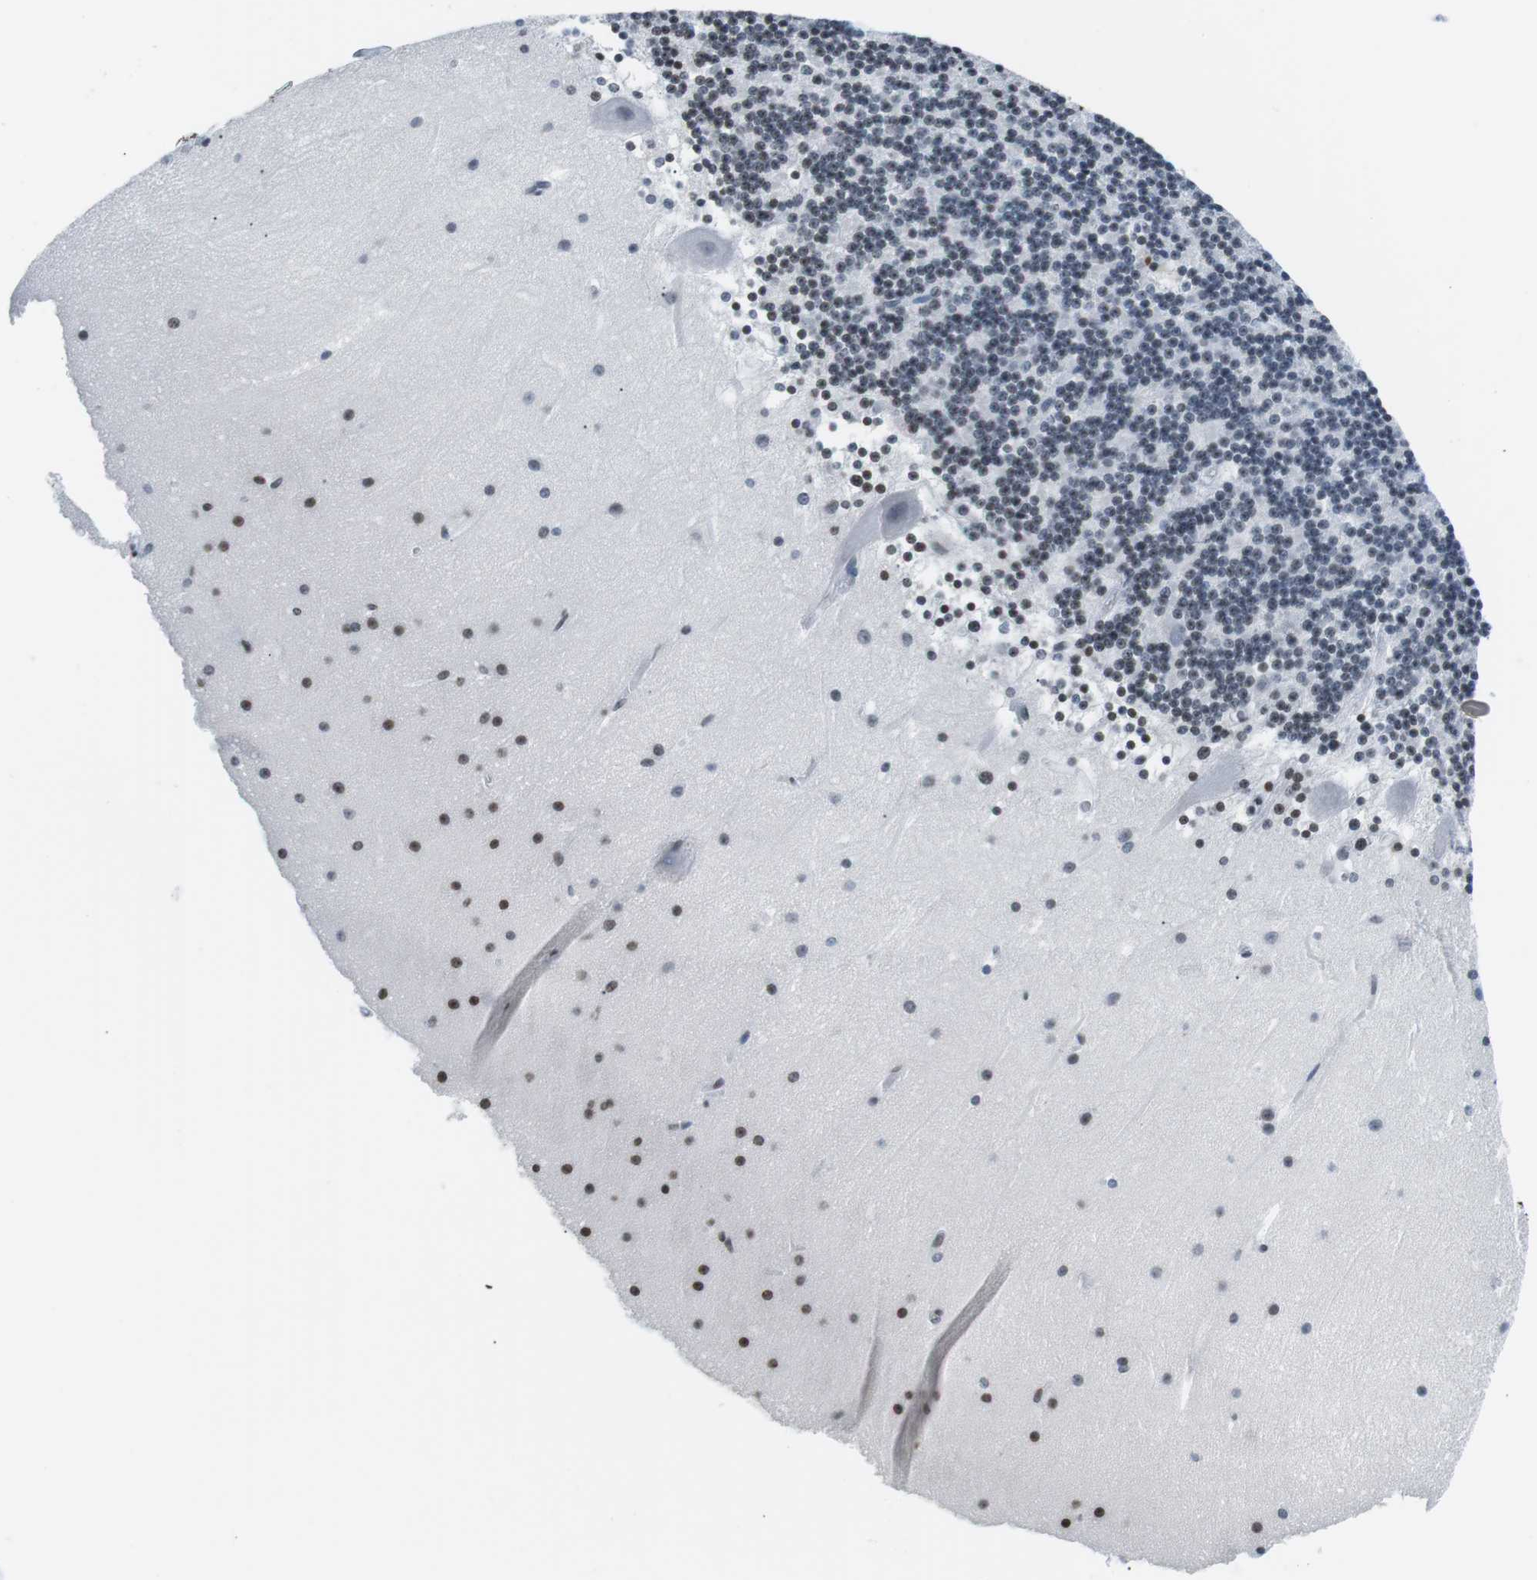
{"staining": {"intensity": "negative", "quantity": "none", "location": "none"}, "tissue": "cerebellum", "cell_type": "Cells in granular layer", "image_type": "normal", "snomed": [{"axis": "morphology", "description": "Normal tissue, NOS"}, {"axis": "topography", "description": "Cerebellum"}], "caption": "This is an immunohistochemistry image of benign cerebellum. There is no staining in cells in granular layer.", "gene": "E2F2", "patient": {"sex": "male", "age": 45}}